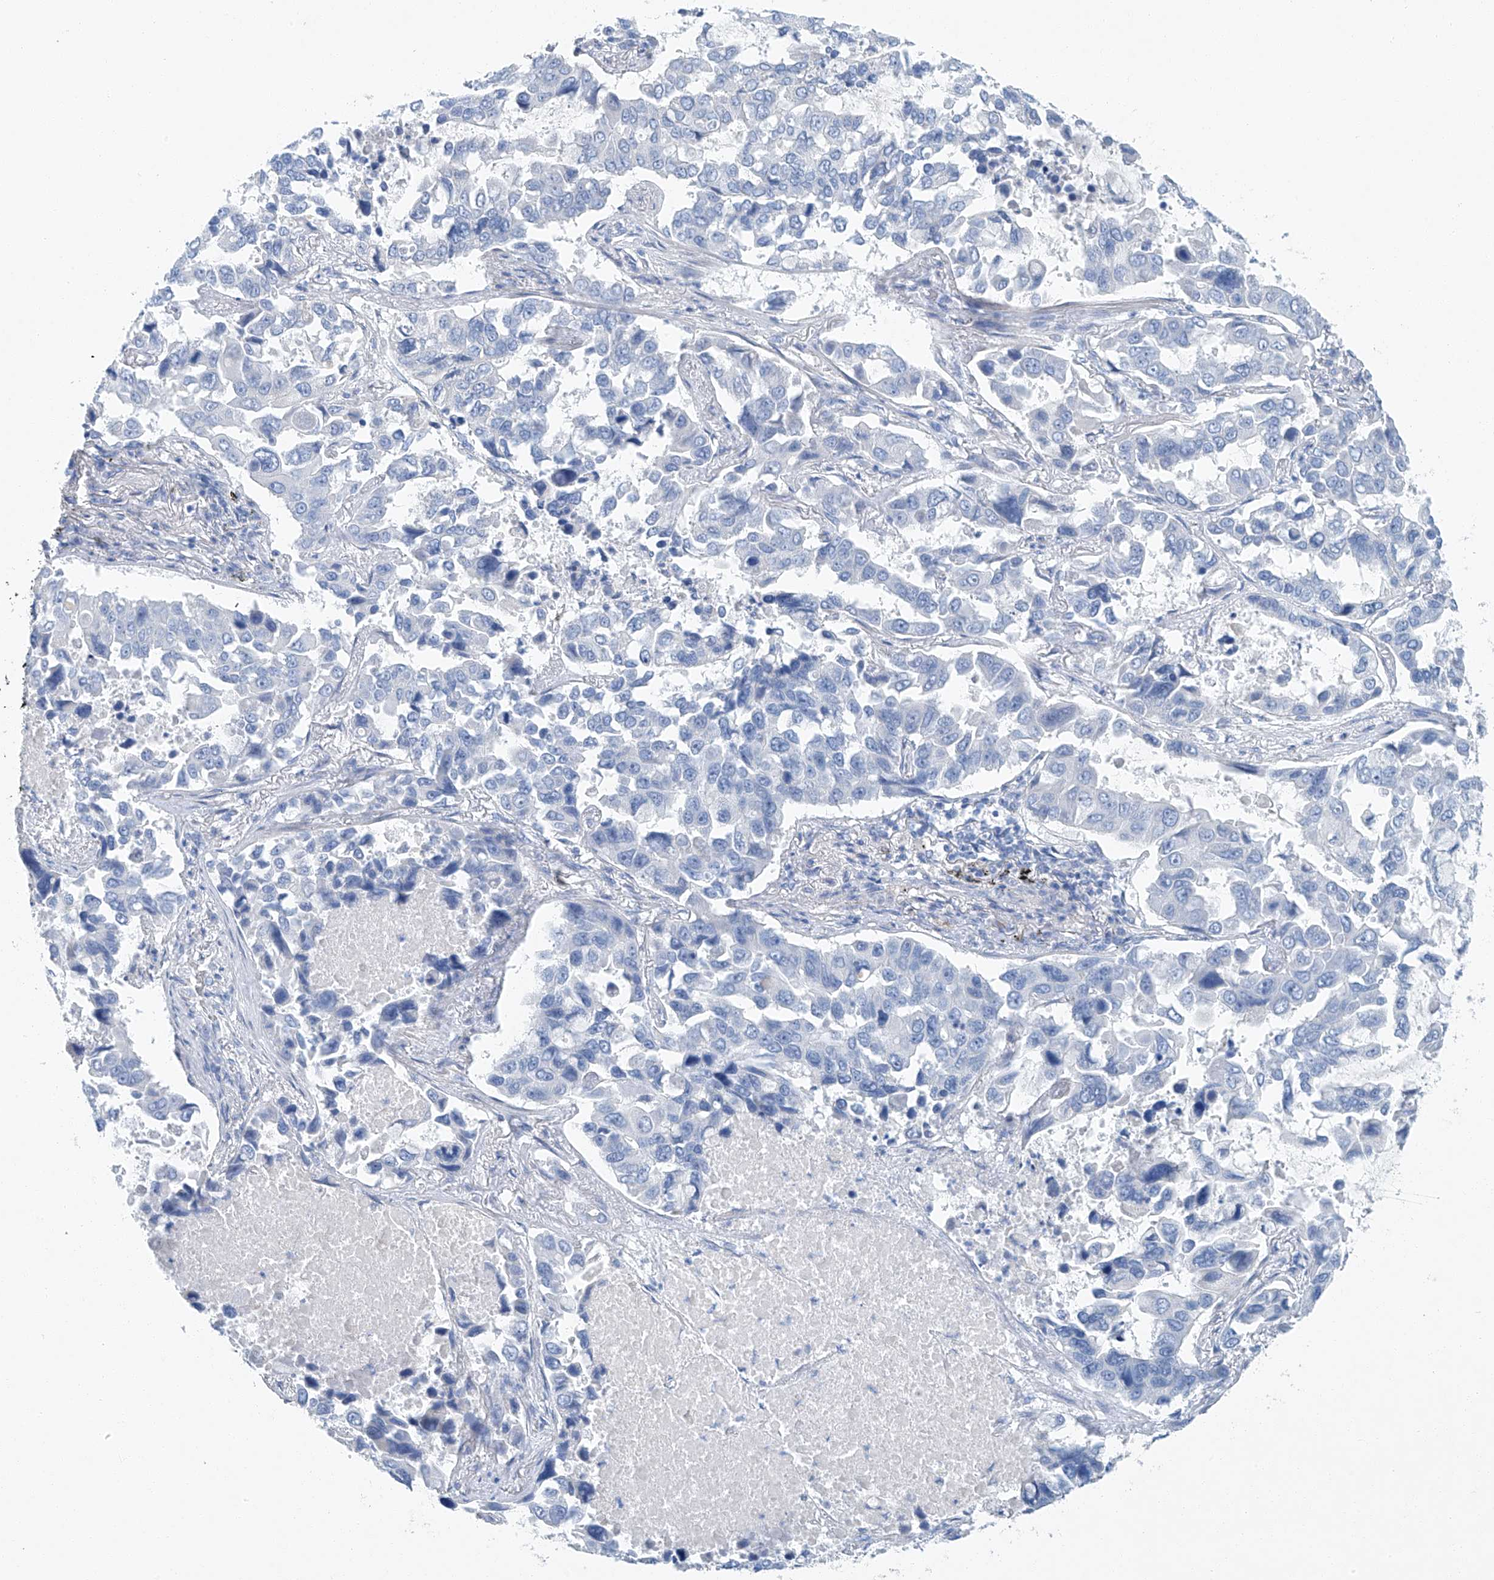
{"staining": {"intensity": "negative", "quantity": "none", "location": "none"}, "tissue": "lung cancer", "cell_type": "Tumor cells", "image_type": "cancer", "snomed": [{"axis": "morphology", "description": "Adenocarcinoma, NOS"}, {"axis": "topography", "description": "Lung"}], "caption": "There is no significant expression in tumor cells of lung adenocarcinoma.", "gene": "C1orf87", "patient": {"sex": "male", "age": 64}}